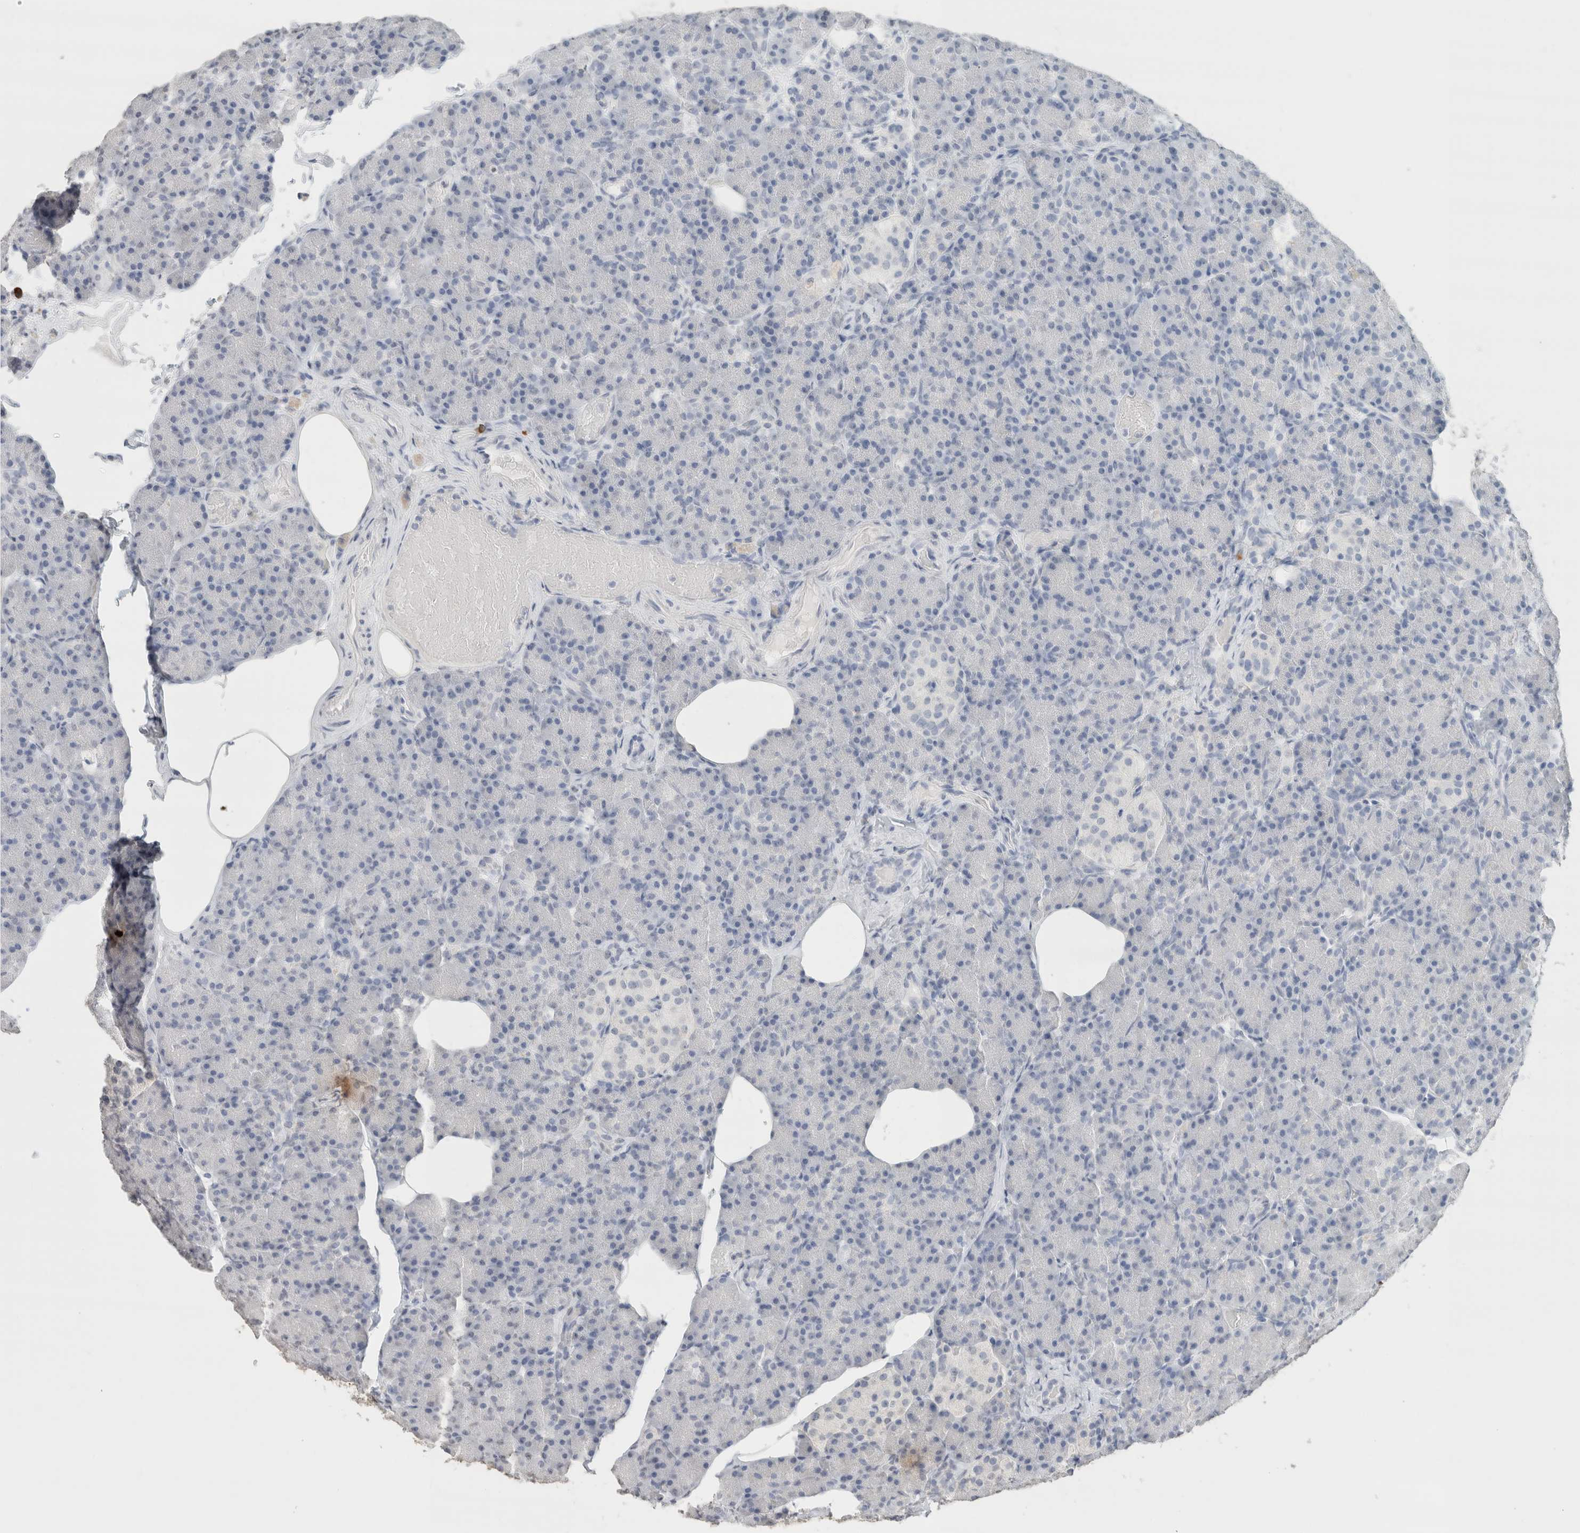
{"staining": {"intensity": "negative", "quantity": "none", "location": "none"}, "tissue": "pancreas", "cell_type": "Exocrine glandular cells", "image_type": "normal", "snomed": [{"axis": "morphology", "description": "Normal tissue, NOS"}, {"axis": "topography", "description": "Pancreas"}], "caption": "Immunohistochemistry (IHC) micrograph of unremarkable human pancreas stained for a protein (brown), which exhibits no staining in exocrine glandular cells. (Immunohistochemistry (IHC), brightfield microscopy, high magnification).", "gene": "CD80", "patient": {"sex": "female", "age": 43}}